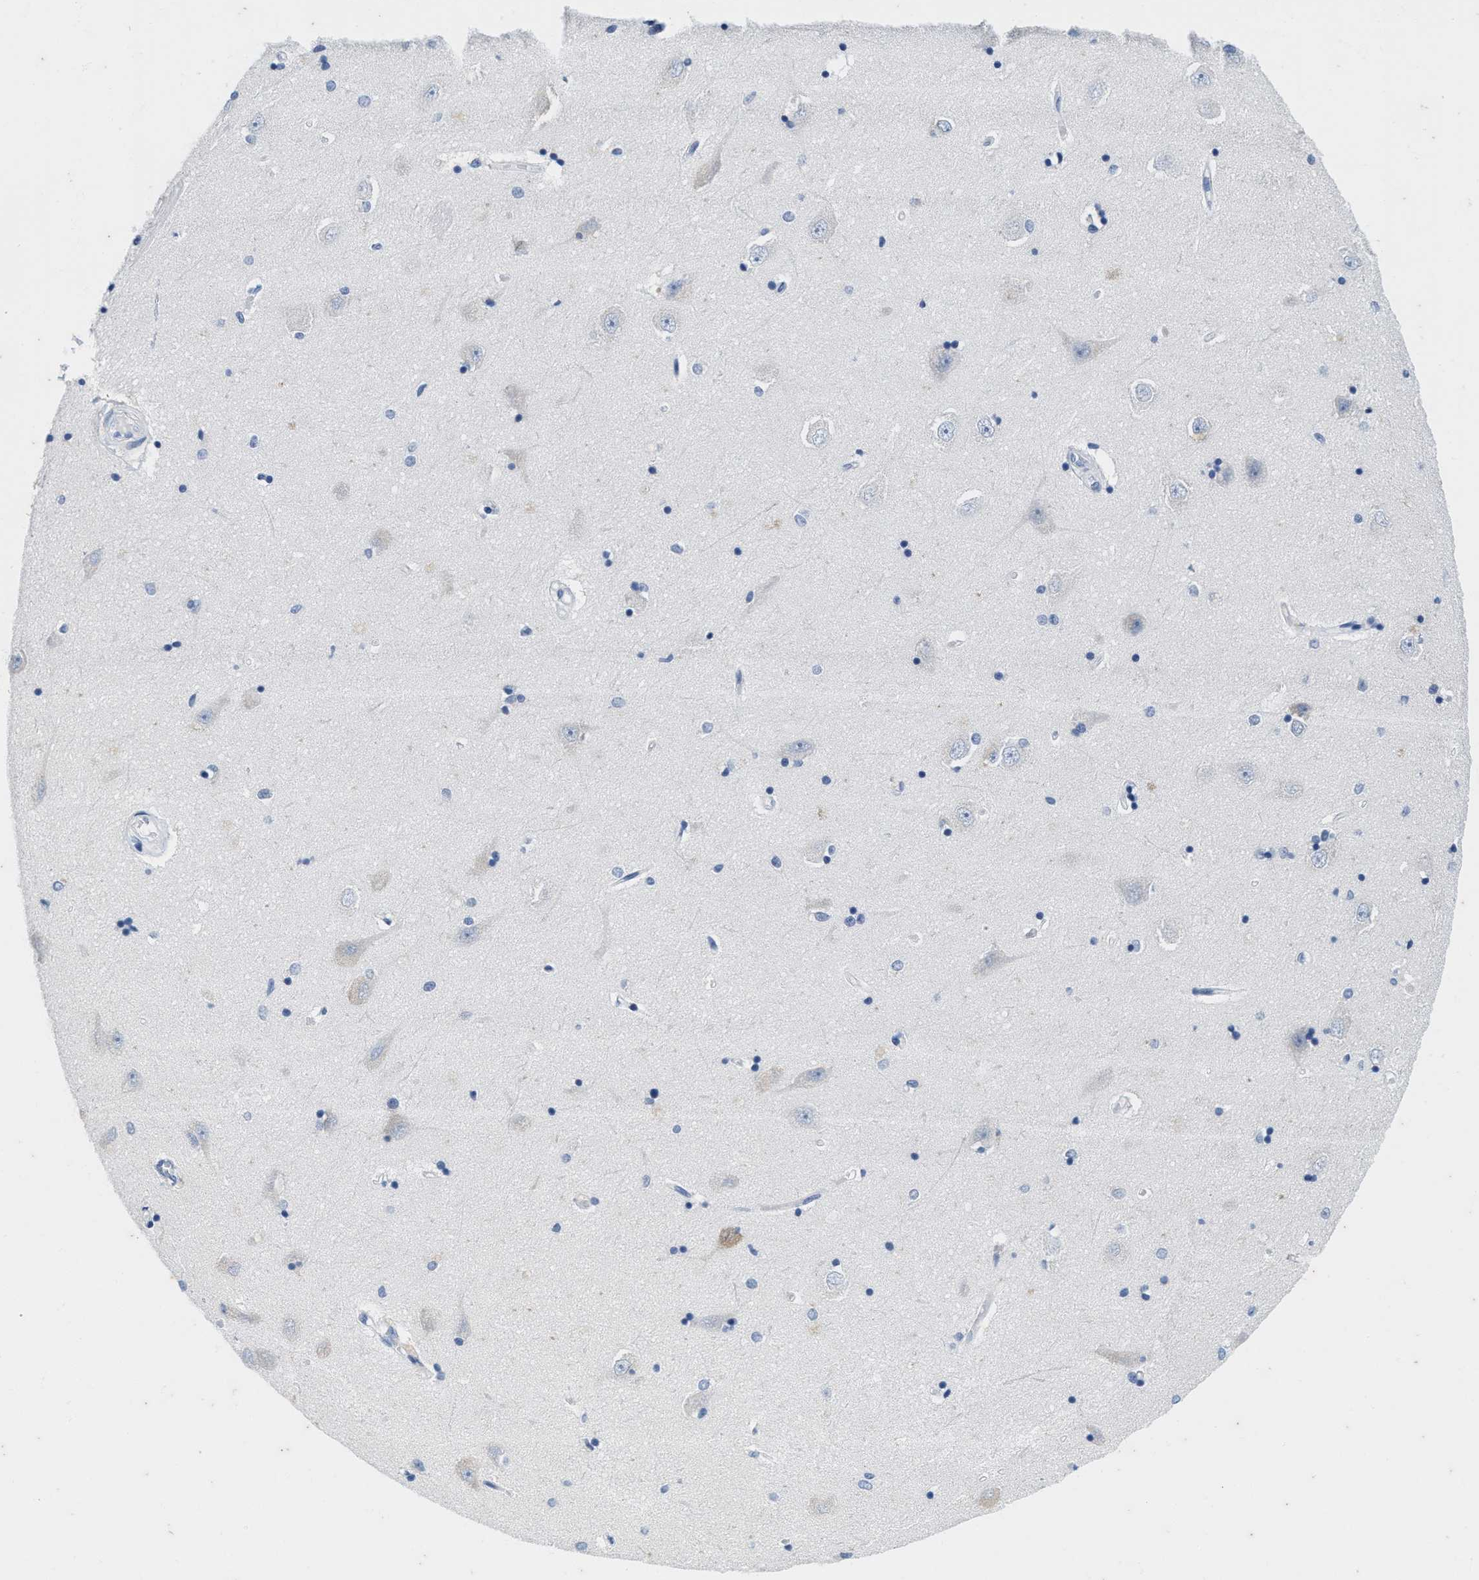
{"staining": {"intensity": "negative", "quantity": "none", "location": "none"}, "tissue": "hippocampus", "cell_type": "Glial cells", "image_type": "normal", "snomed": [{"axis": "morphology", "description": "Normal tissue, NOS"}, {"axis": "topography", "description": "Hippocampus"}], "caption": "Immunohistochemistry micrograph of benign human hippocampus stained for a protein (brown), which reveals no staining in glial cells. (Brightfield microscopy of DAB immunohistochemistry at high magnification).", "gene": "ABCB11", "patient": {"sex": "male", "age": 45}}